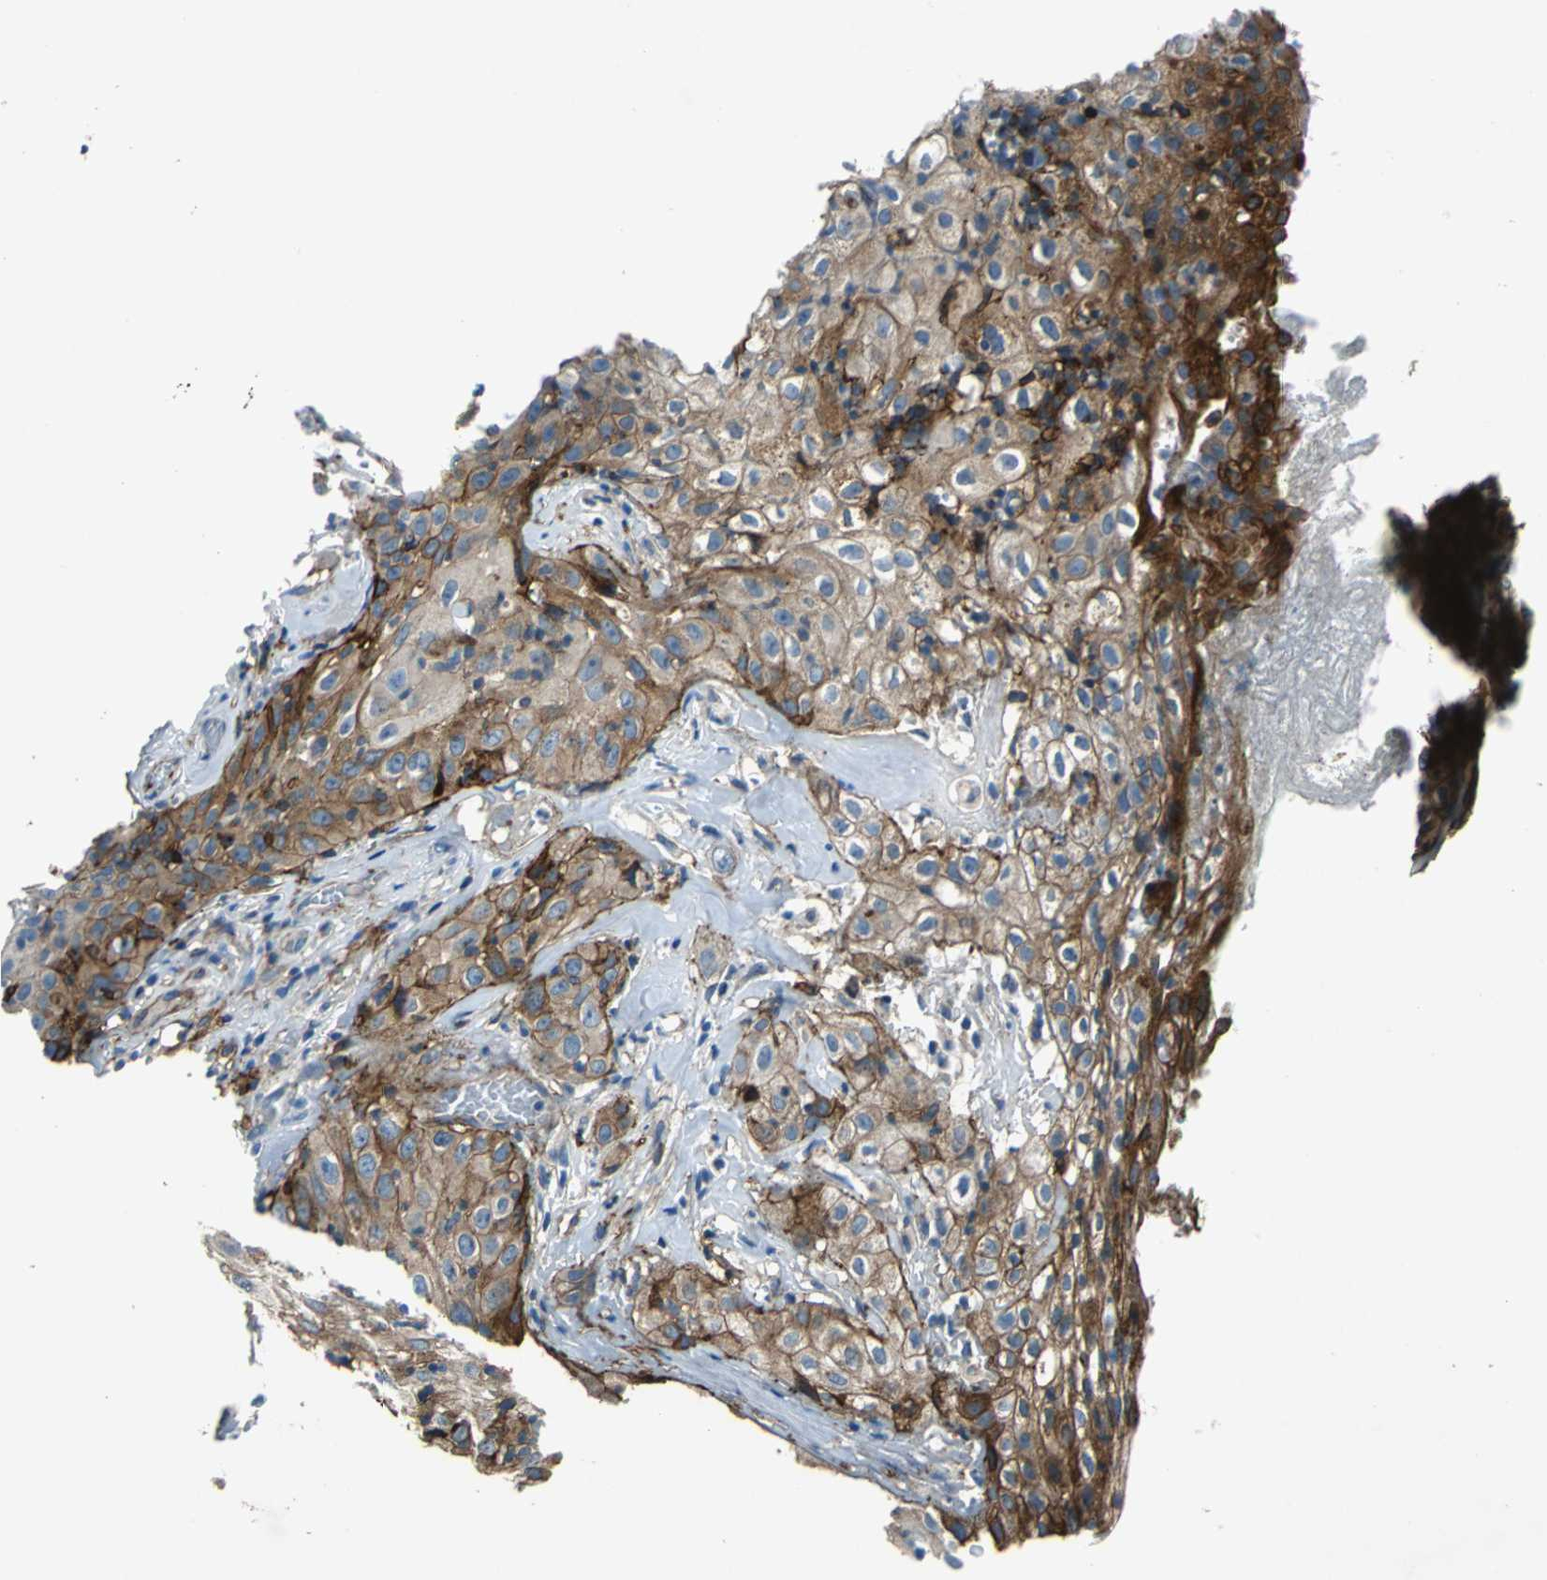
{"staining": {"intensity": "strong", "quantity": ">75%", "location": "cytoplasmic/membranous"}, "tissue": "skin cancer", "cell_type": "Tumor cells", "image_type": "cancer", "snomed": [{"axis": "morphology", "description": "Squamous cell carcinoma, NOS"}, {"axis": "topography", "description": "Skin"}], "caption": "Immunohistochemical staining of human skin cancer displays strong cytoplasmic/membranous protein positivity in about >75% of tumor cells.", "gene": "RPS13", "patient": {"sex": "male", "age": 65}}